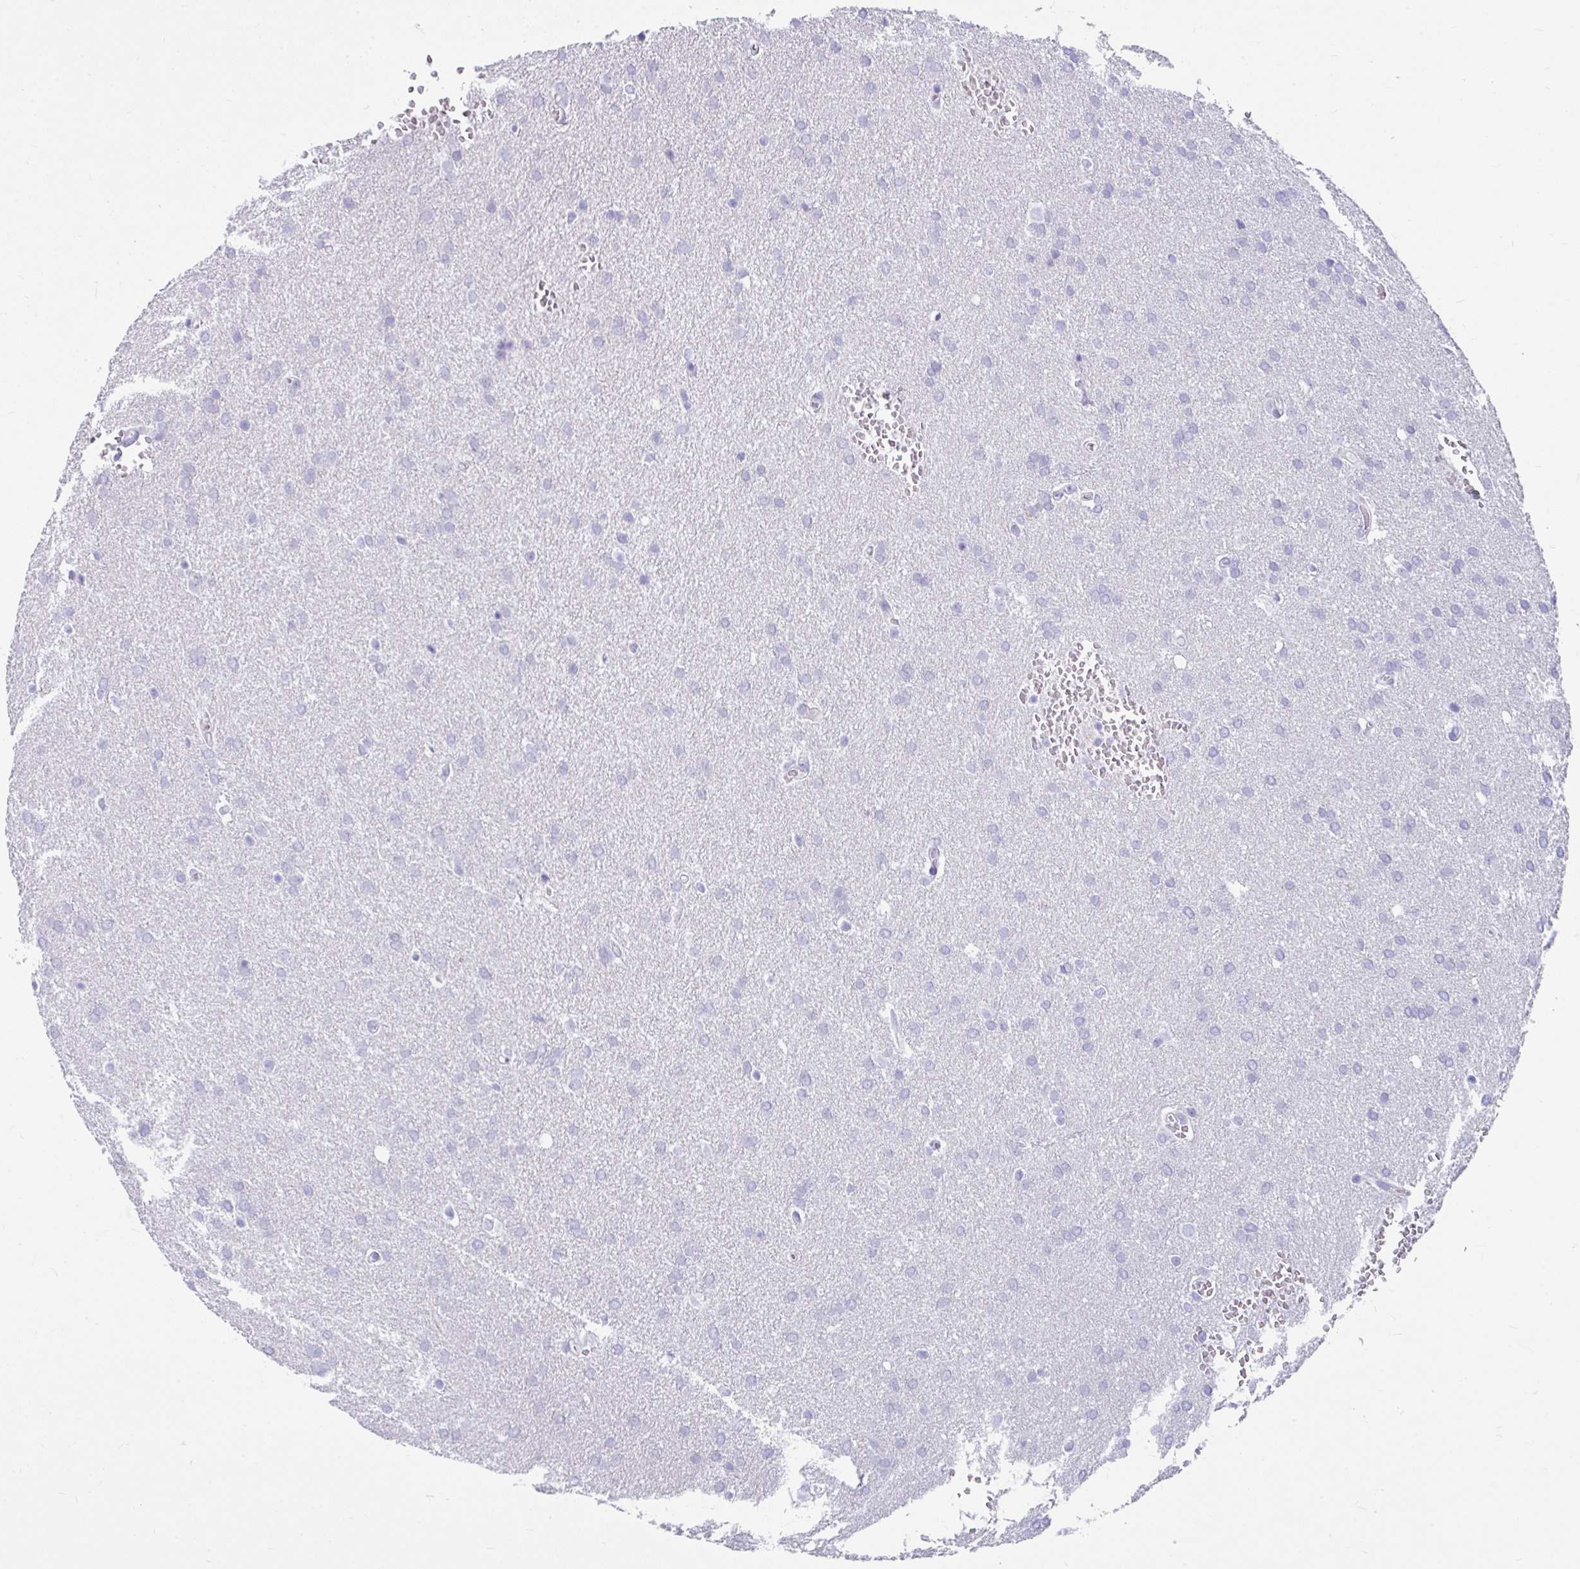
{"staining": {"intensity": "negative", "quantity": "none", "location": "none"}, "tissue": "glioma", "cell_type": "Tumor cells", "image_type": "cancer", "snomed": [{"axis": "morphology", "description": "Glioma, malignant, Low grade"}, {"axis": "topography", "description": "Brain"}], "caption": "High magnification brightfield microscopy of malignant glioma (low-grade) stained with DAB (3,3'-diaminobenzidine) (brown) and counterstained with hematoxylin (blue): tumor cells show no significant expression.", "gene": "GRXCR2", "patient": {"sex": "female", "age": 33}}